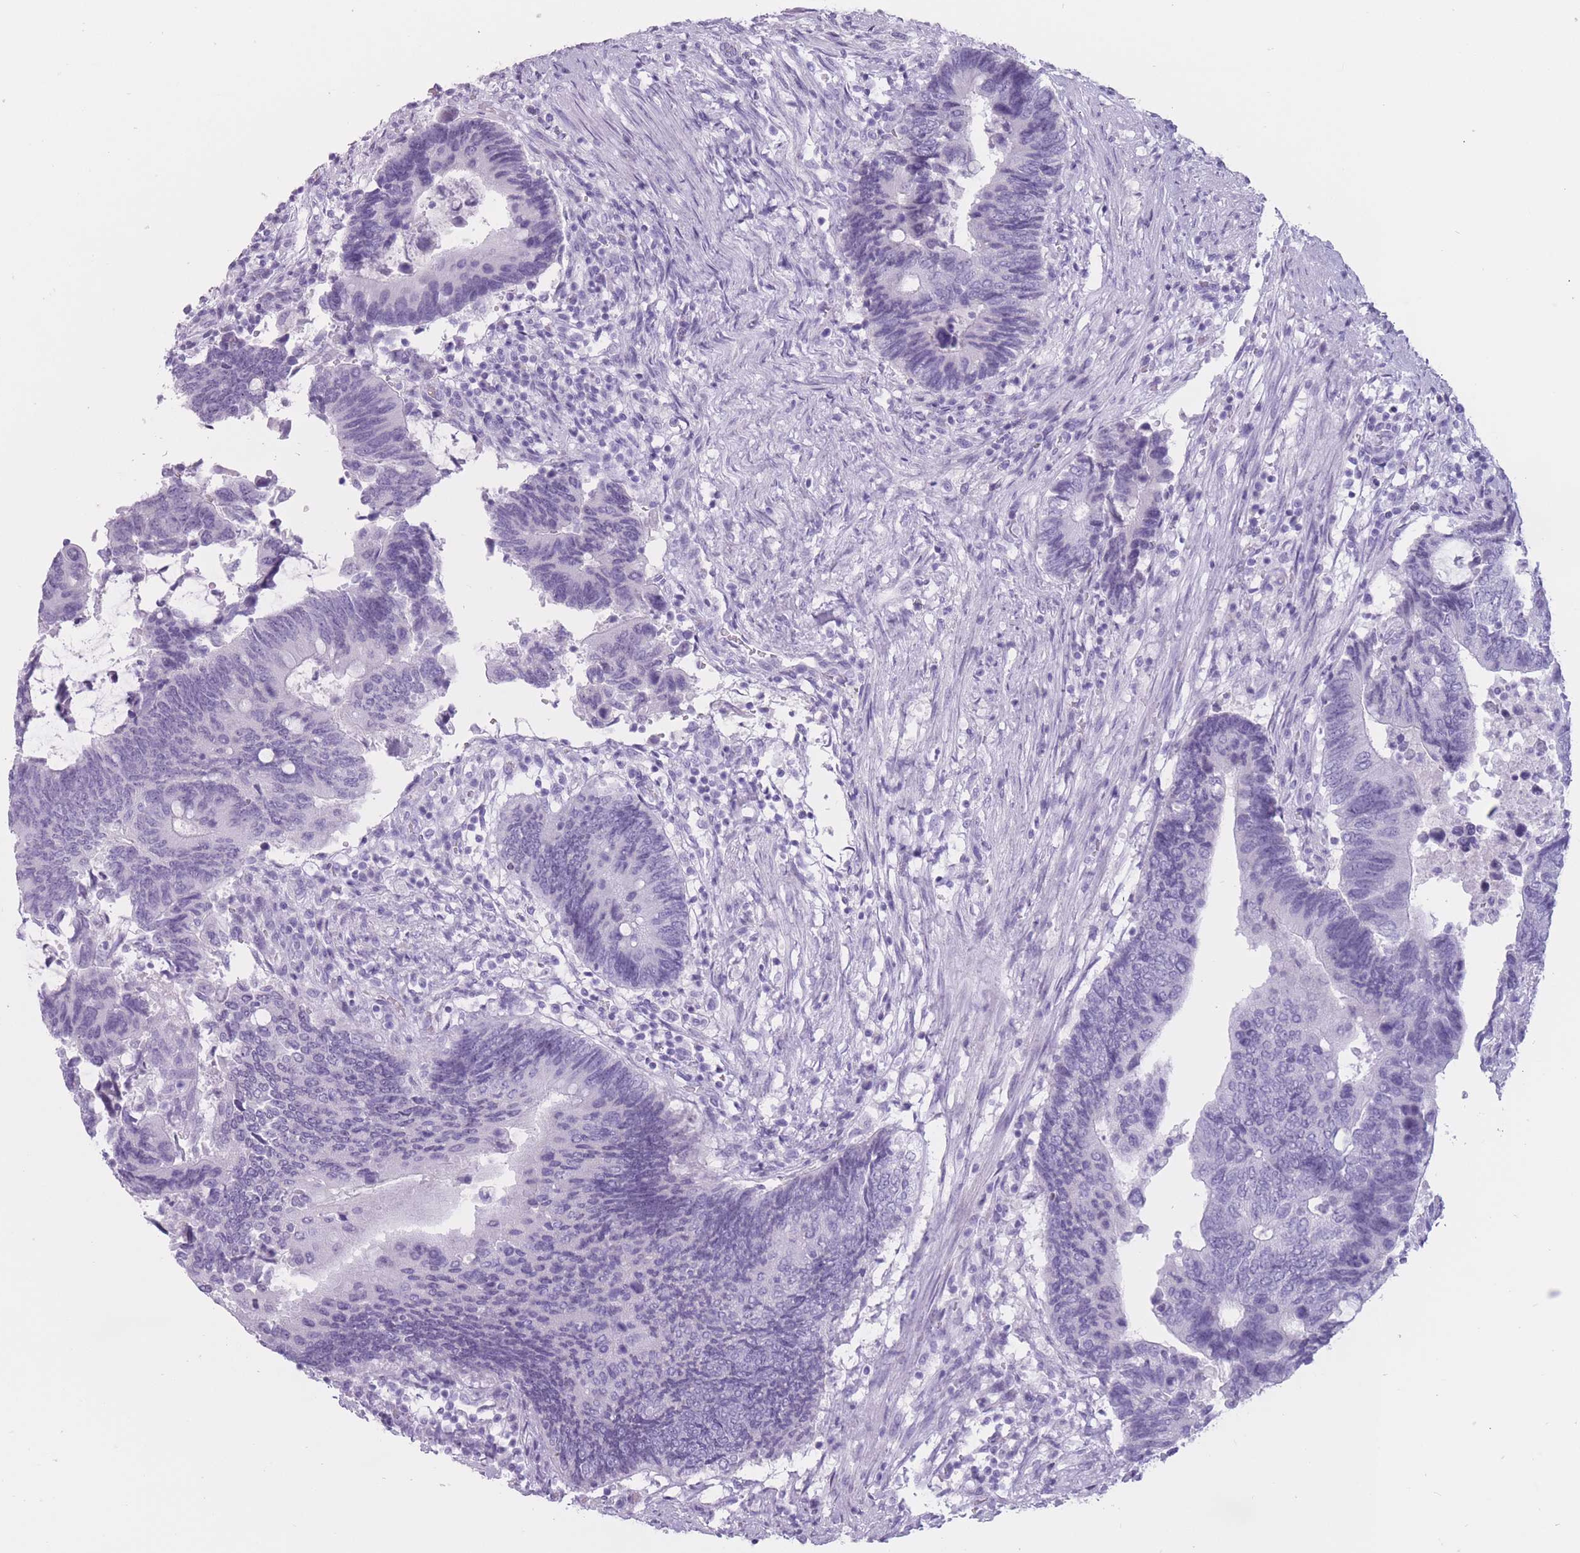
{"staining": {"intensity": "negative", "quantity": "none", "location": "none"}, "tissue": "colorectal cancer", "cell_type": "Tumor cells", "image_type": "cancer", "snomed": [{"axis": "morphology", "description": "Adenocarcinoma, NOS"}, {"axis": "topography", "description": "Colon"}], "caption": "A histopathology image of colorectal cancer (adenocarcinoma) stained for a protein reveals no brown staining in tumor cells.", "gene": "PNMA3", "patient": {"sex": "male", "age": 87}}